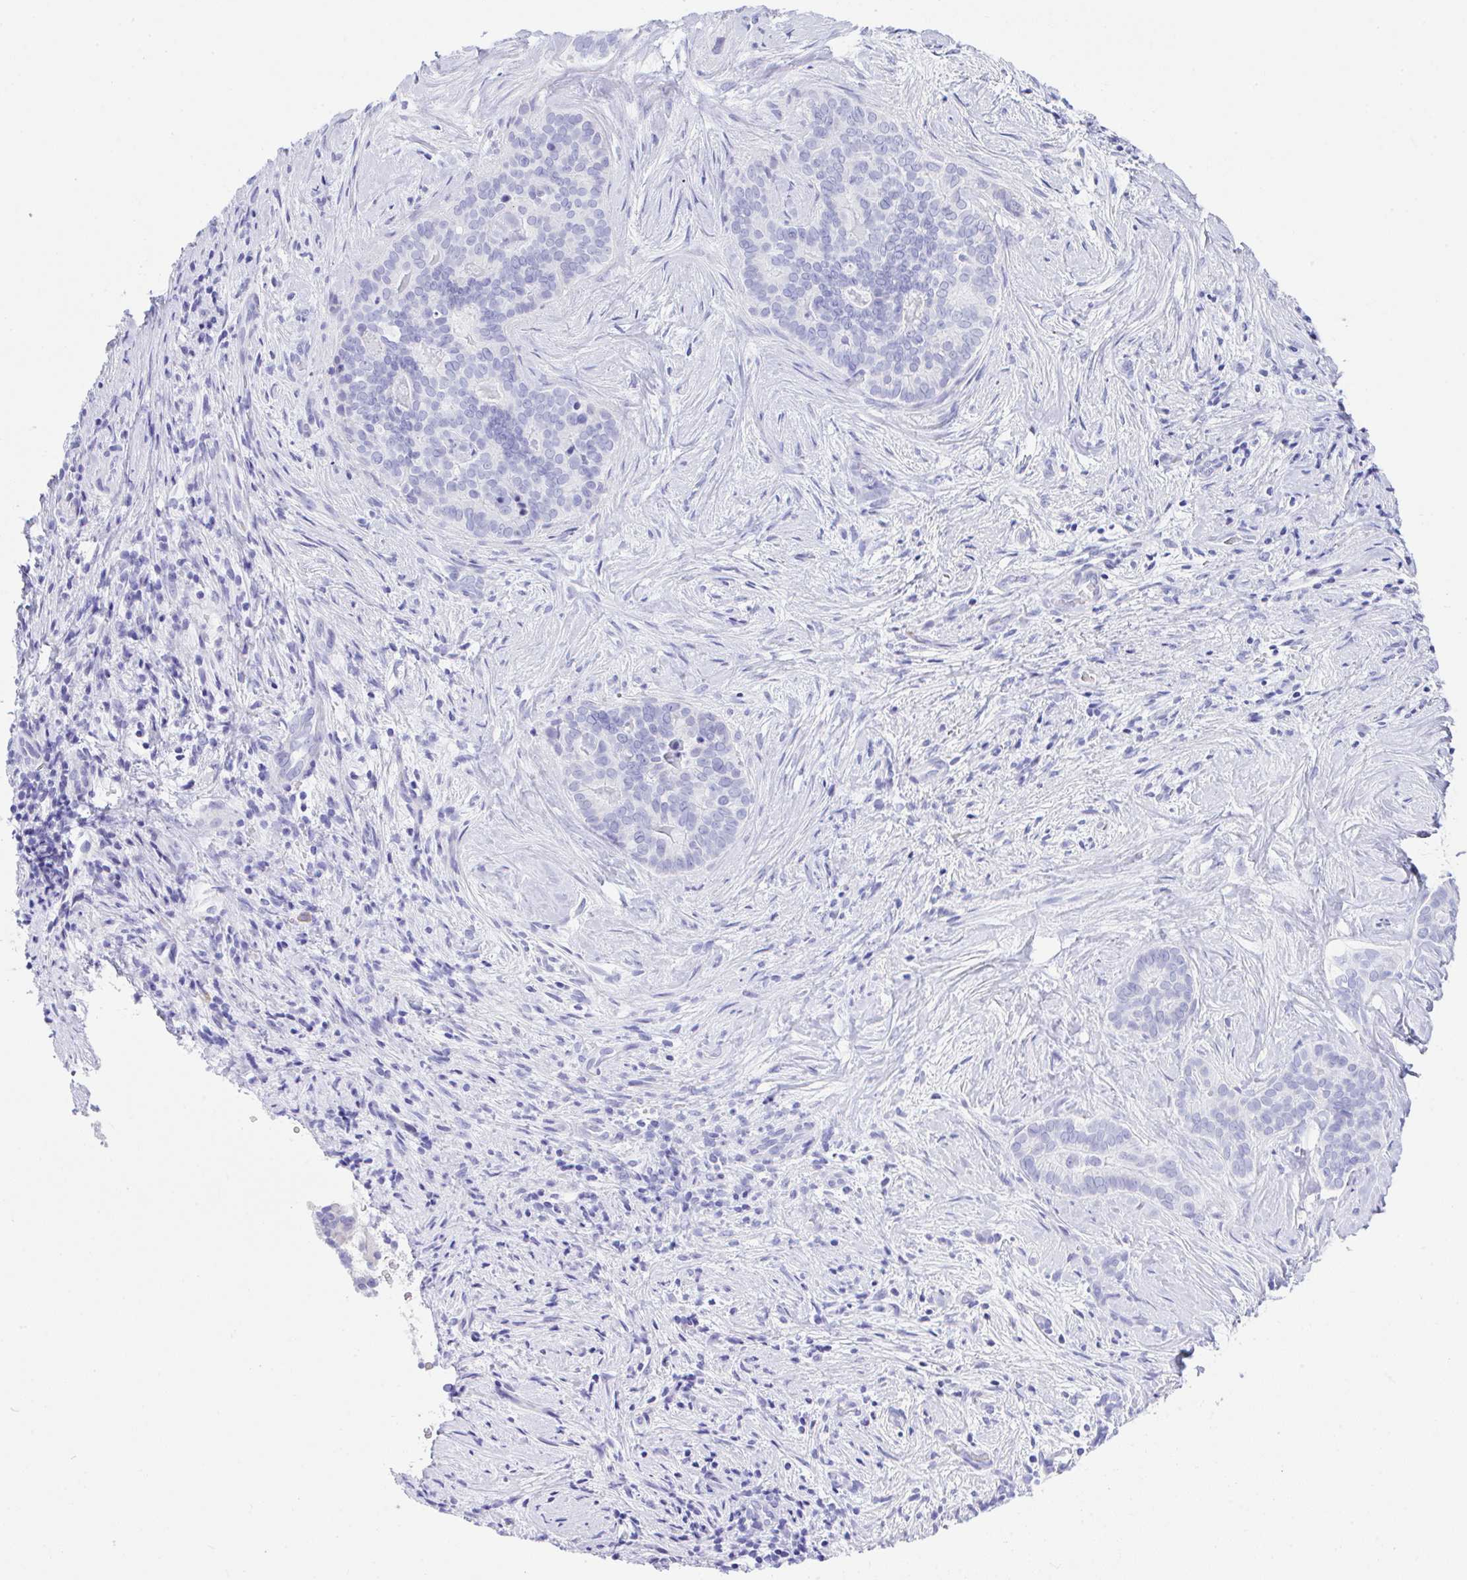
{"staining": {"intensity": "negative", "quantity": "none", "location": "none"}, "tissue": "liver cancer", "cell_type": "Tumor cells", "image_type": "cancer", "snomed": [{"axis": "morphology", "description": "Cholangiocarcinoma"}, {"axis": "topography", "description": "Liver"}], "caption": "The IHC image has no significant positivity in tumor cells of liver cancer (cholangiocarcinoma) tissue. (Brightfield microscopy of DAB immunohistochemistry (IHC) at high magnification).", "gene": "SEL1L2", "patient": {"sex": "female", "age": 64}}